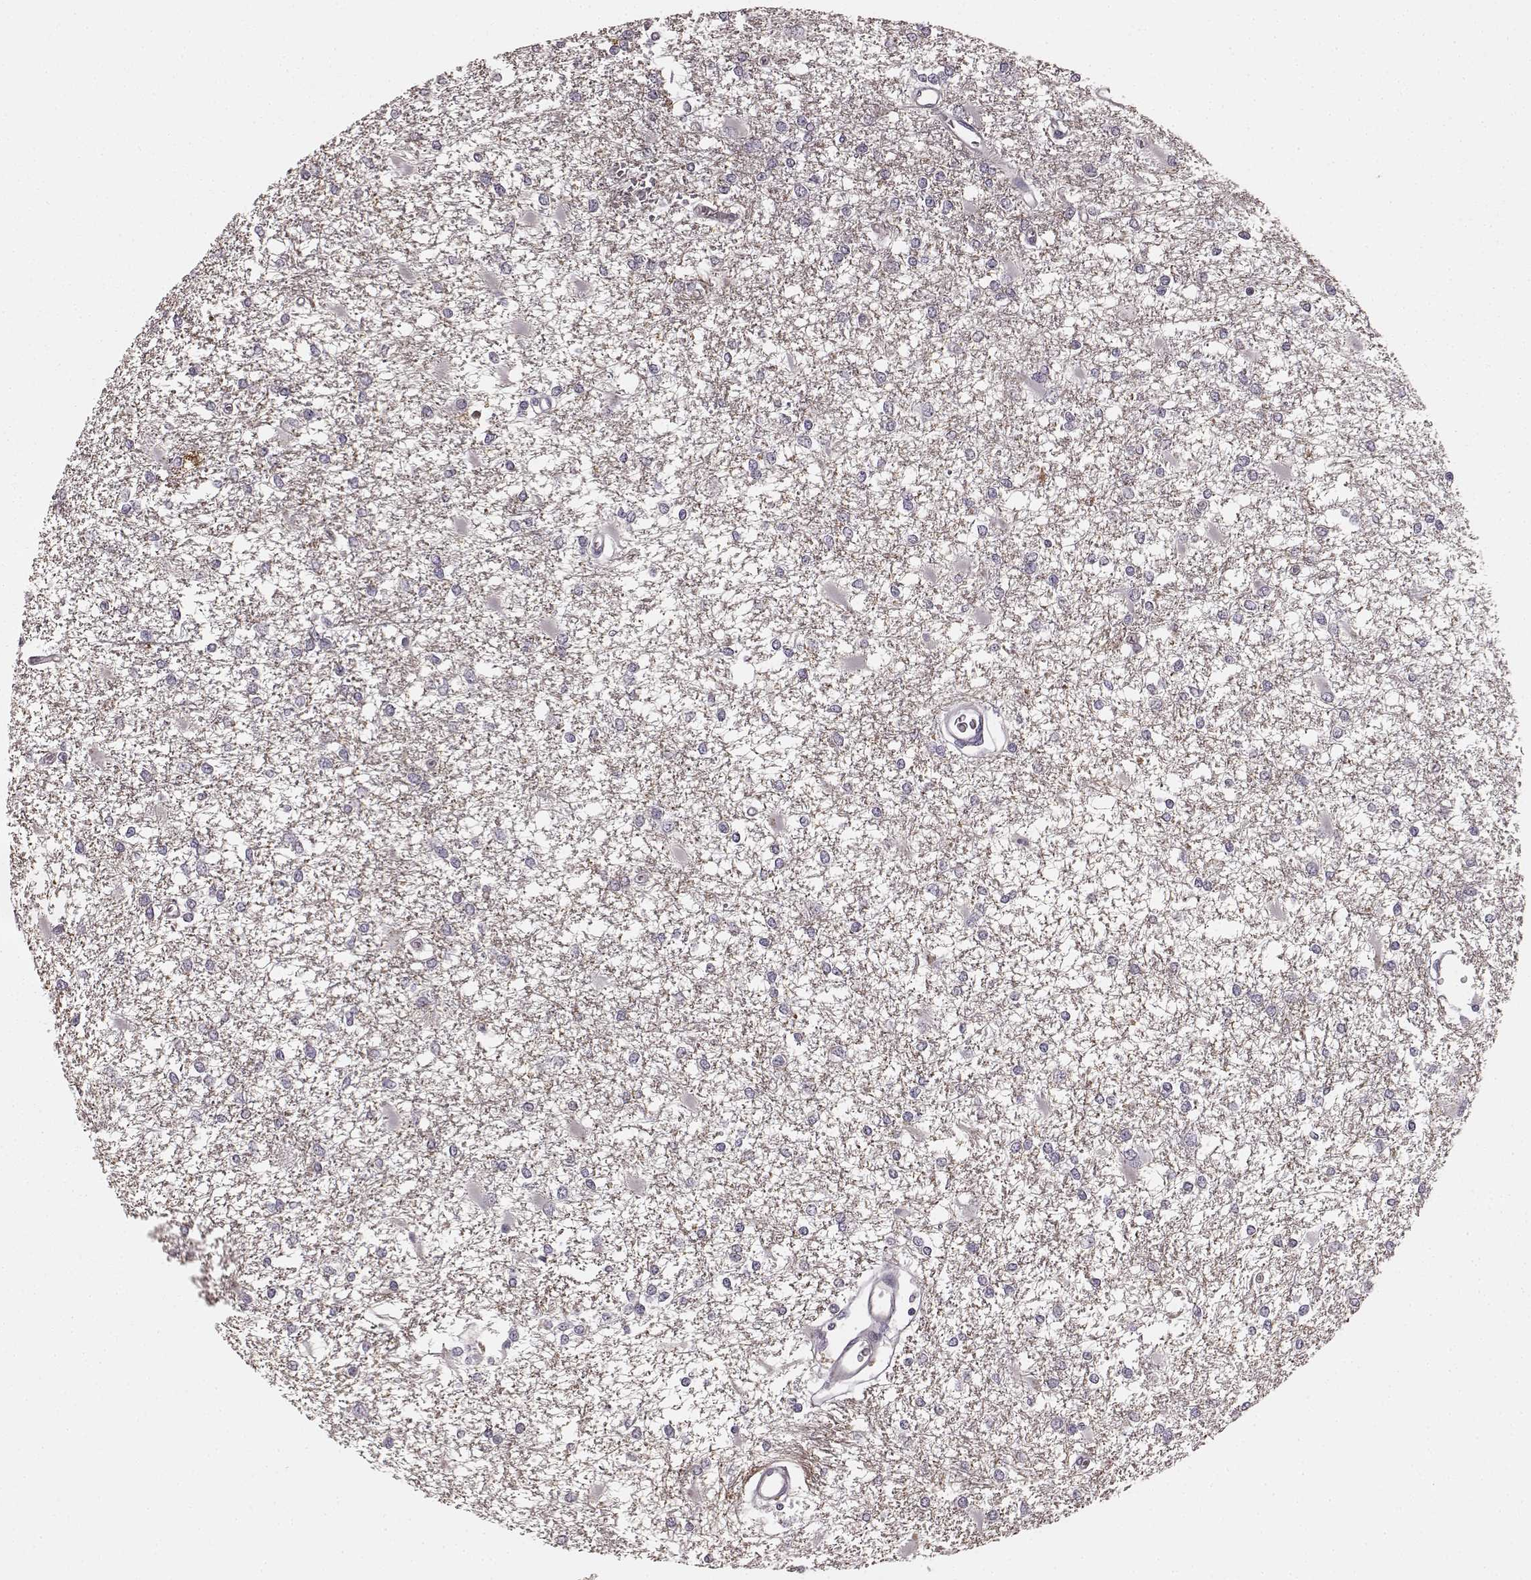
{"staining": {"intensity": "negative", "quantity": "none", "location": "none"}, "tissue": "glioma", "cell_type": "Tumor cells", "image_type": "cancer", "snomed": [{"axis": "morphology", "description": "Glioma, malignant, High grade"}, {"axis": "topography", "description": "Cerebral cortex"}], "caption": "Immunohistochemical staining of malignant glioma (high-grade) exhibits no significant positivity in tumor cells. (DAB IHC, high magnification).", "gene": "PRKCE", "patient": {"sex": "male", "age": 79}}